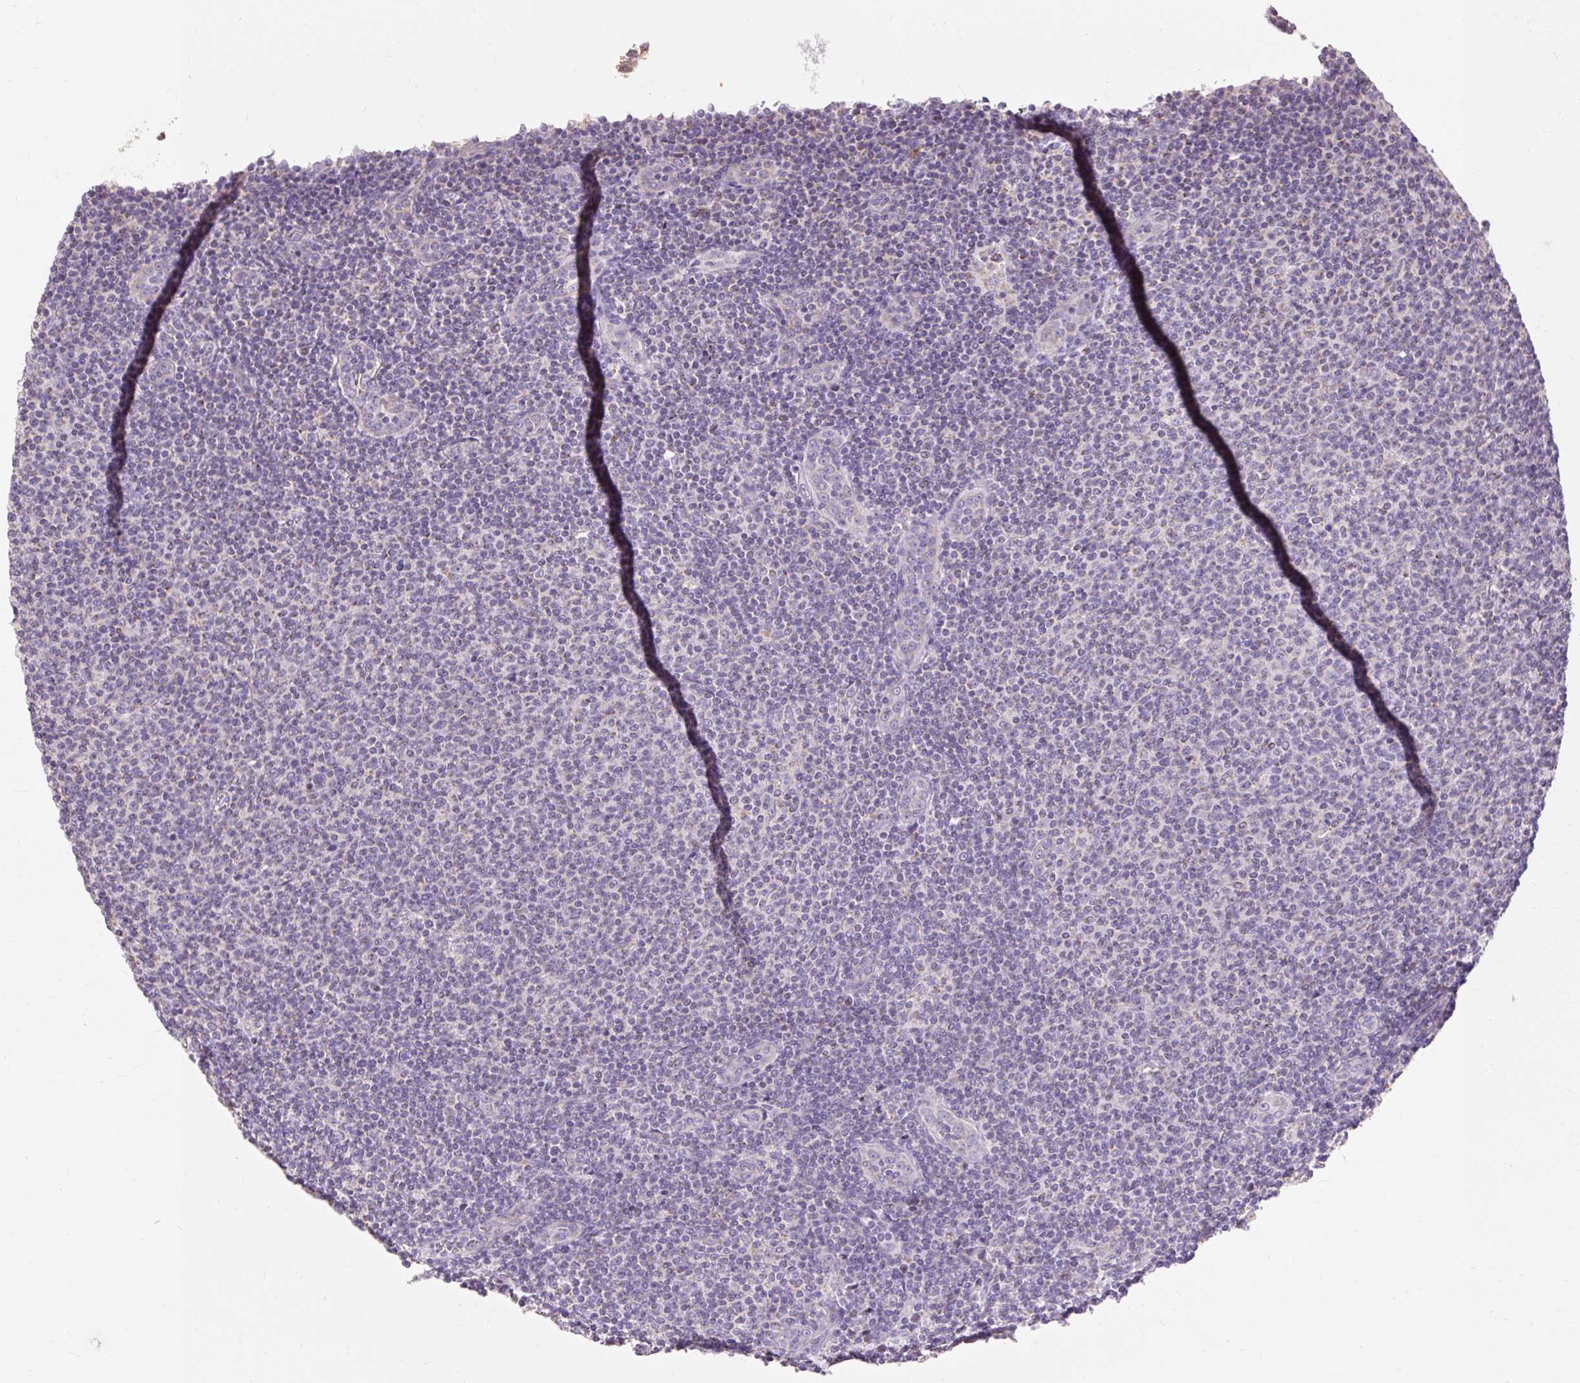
{"staining": {"intensity": "negative", "quantity": "none", "location": "none"}, "tissue": "lymphoma", "cell_type": "Tumor cells", "image_type": "cancer", "snomed": [{"axis": "morphology", "description": "Malignant lymphoma, non-Hodgkin's type, Low grade"}, {"axis": "topography", "description": "Lymph node"}], "caption": "Immunohistochemistry photomicrograph of neoplastic tissue: malignant lymphoma, non-Hodgkin's type (low-grade) stained with DAB displays no significant protein positivity in tumor cells.", "gene": "PMAIP1", "patient": {"sex": "male", "age": 66}}